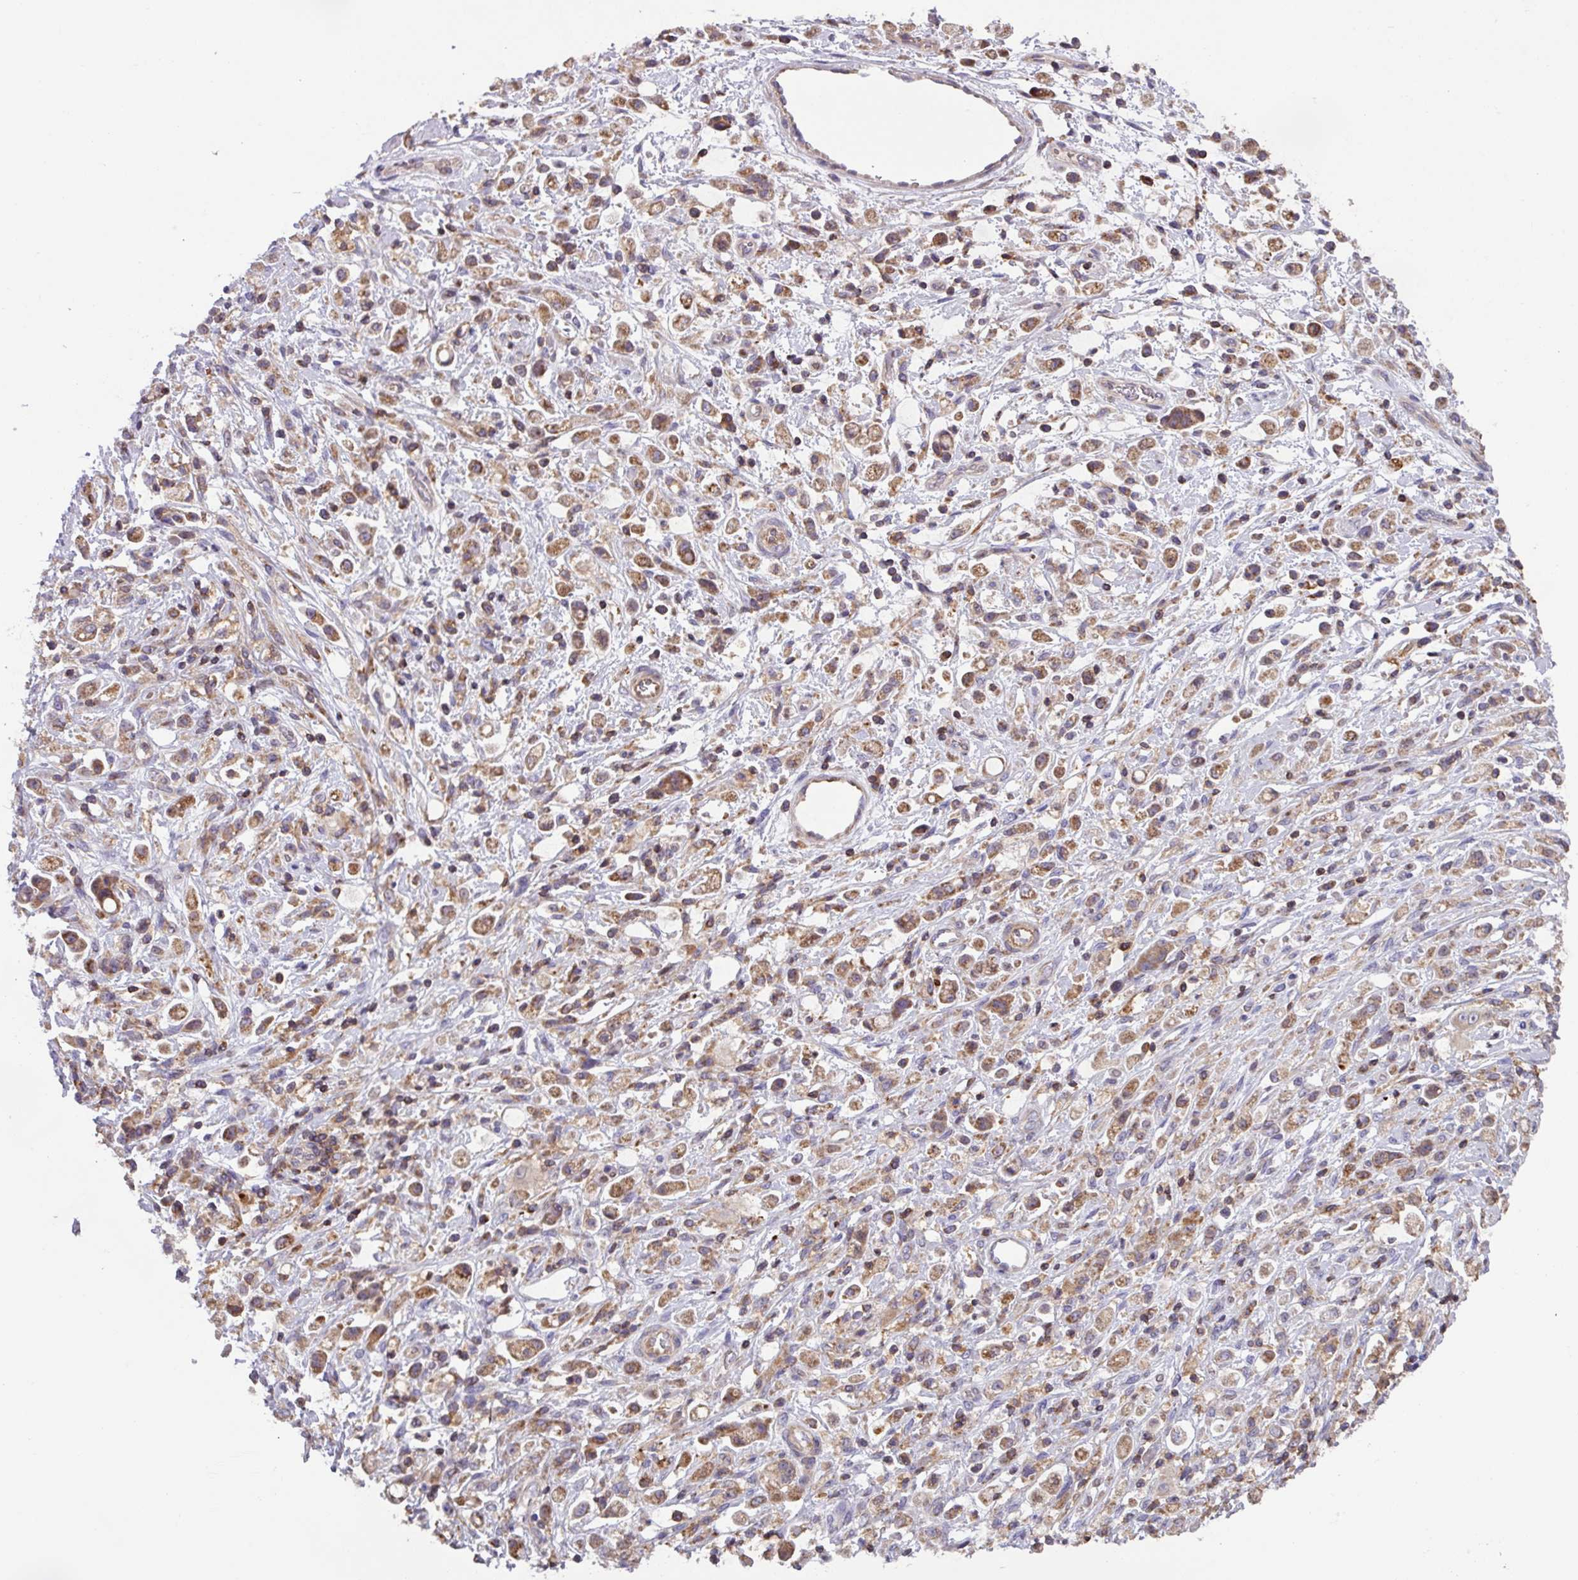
{"staining": {"intensity": "moderate", "quantity": ">75%", "location": "cytoplasmic/membranous"}, "tissue": "stomach cancer", "cell_type": "Tumor cells", "image_type": "cancer", "snomed": [{"axis": "morphology", "description": "Adenocarcinoma, NOS"}, {"axis": "topography", "description": "Stomach"}], "caption": "Adenocarcinoma (stomach) stained with immunohistochemistry shows moderate cytoplasmic/membranous expression in about >75% of tumor cells.", "gene": "PLEKHD1", "patient": {"sex": "female", "age": 60}}